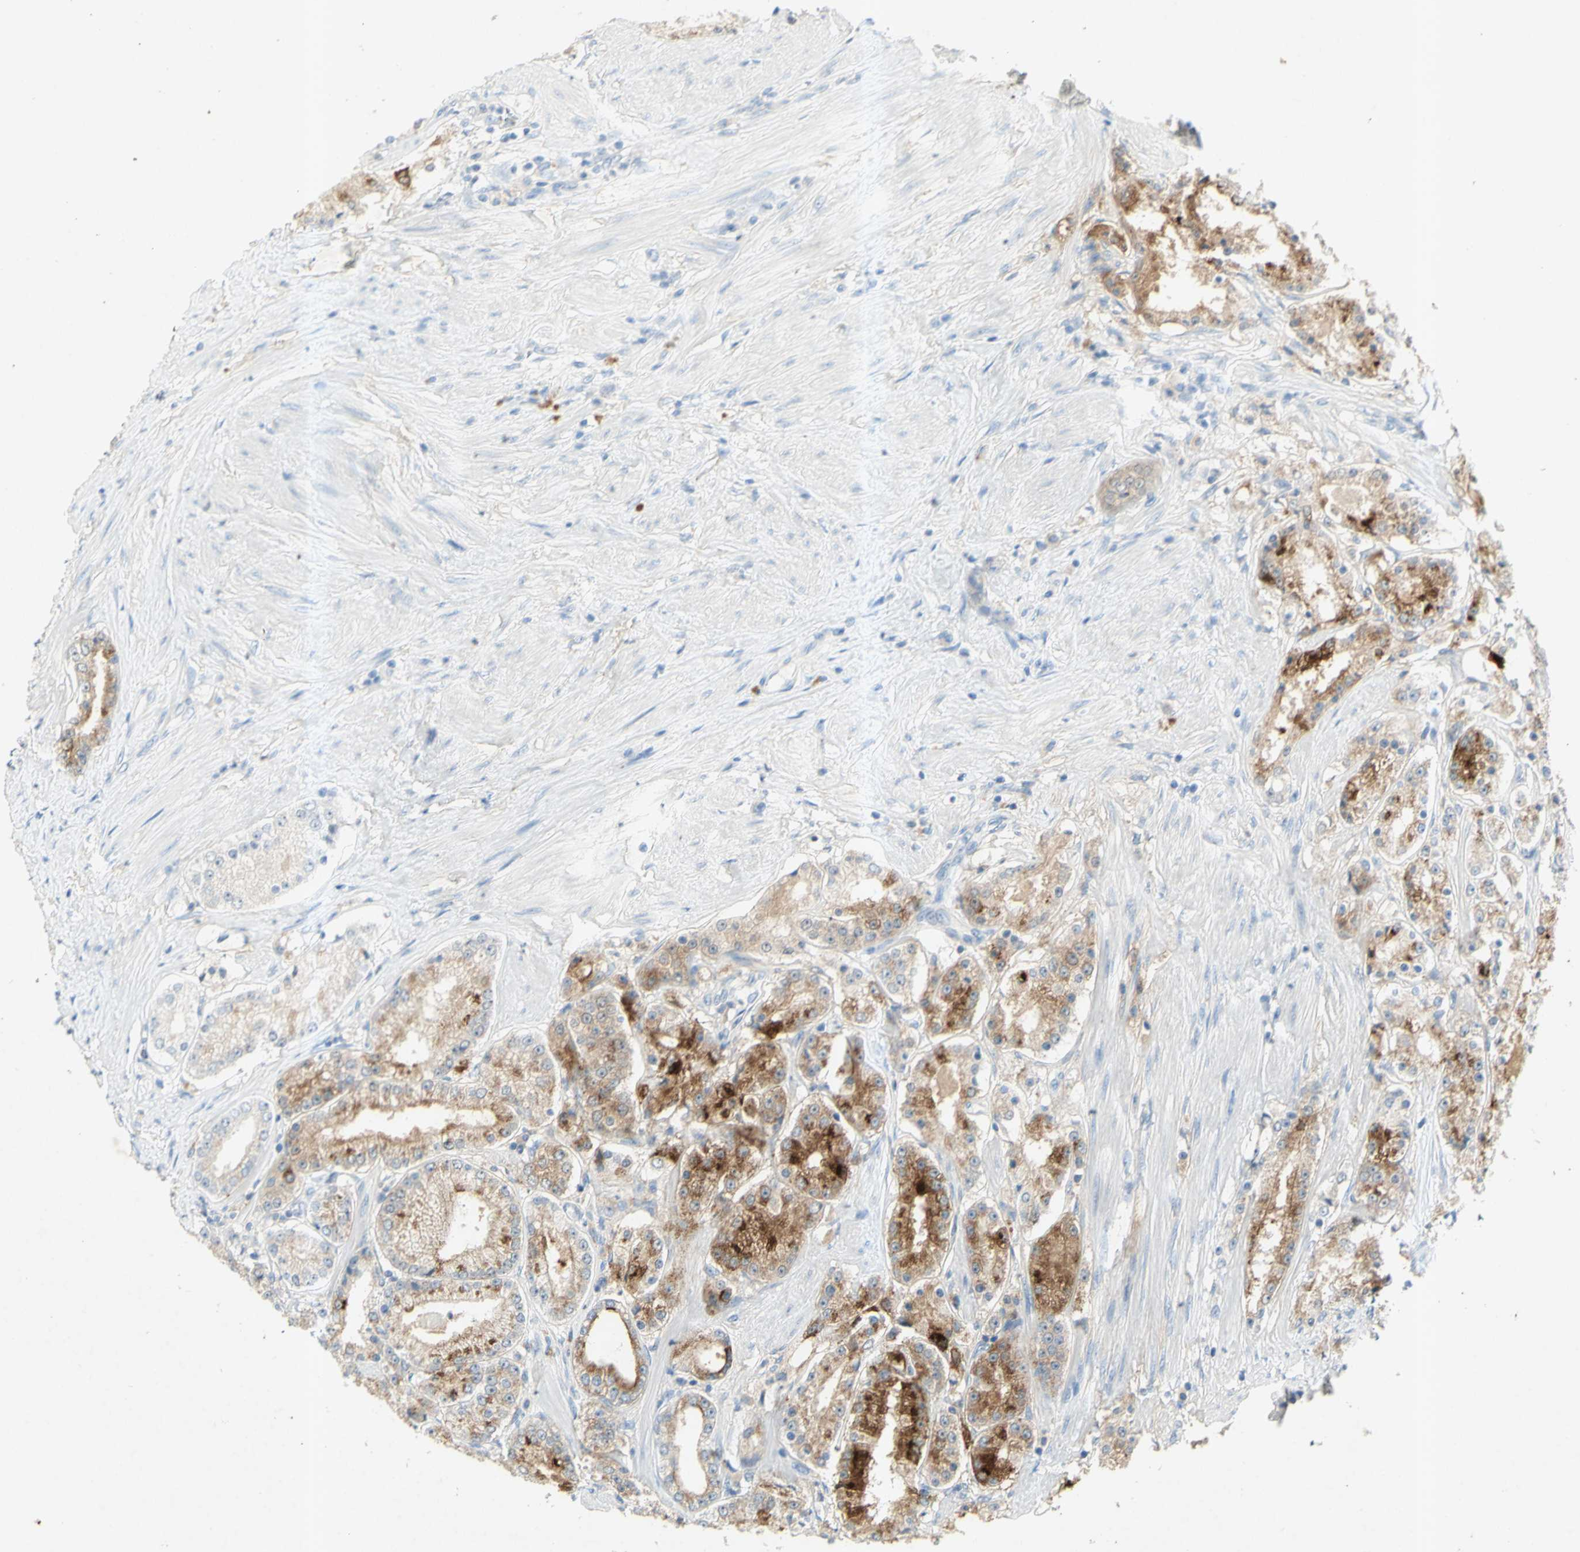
{"staining": {"intensity": "moderate", "quantity": ">75%", "location": "cytoplasmic/membranous"}, "tissue": "prostate cancer", "cell_type": "Tumor cells", "image_type": "cancer", "snomed": [{"axis": "morphology", "description": "Adenocarcinoma, Low grade"}, {"axis": "topography", "description": "Prostate"}], "caption": "Protein expression analysis of adenocarcinoma (low-grade) (prostate) shows moderate cytoplasmic/membranous staining in about >75% of tumor cells.", "gene": "GDF15", "patient": {"sex": "male", "age": 63}}